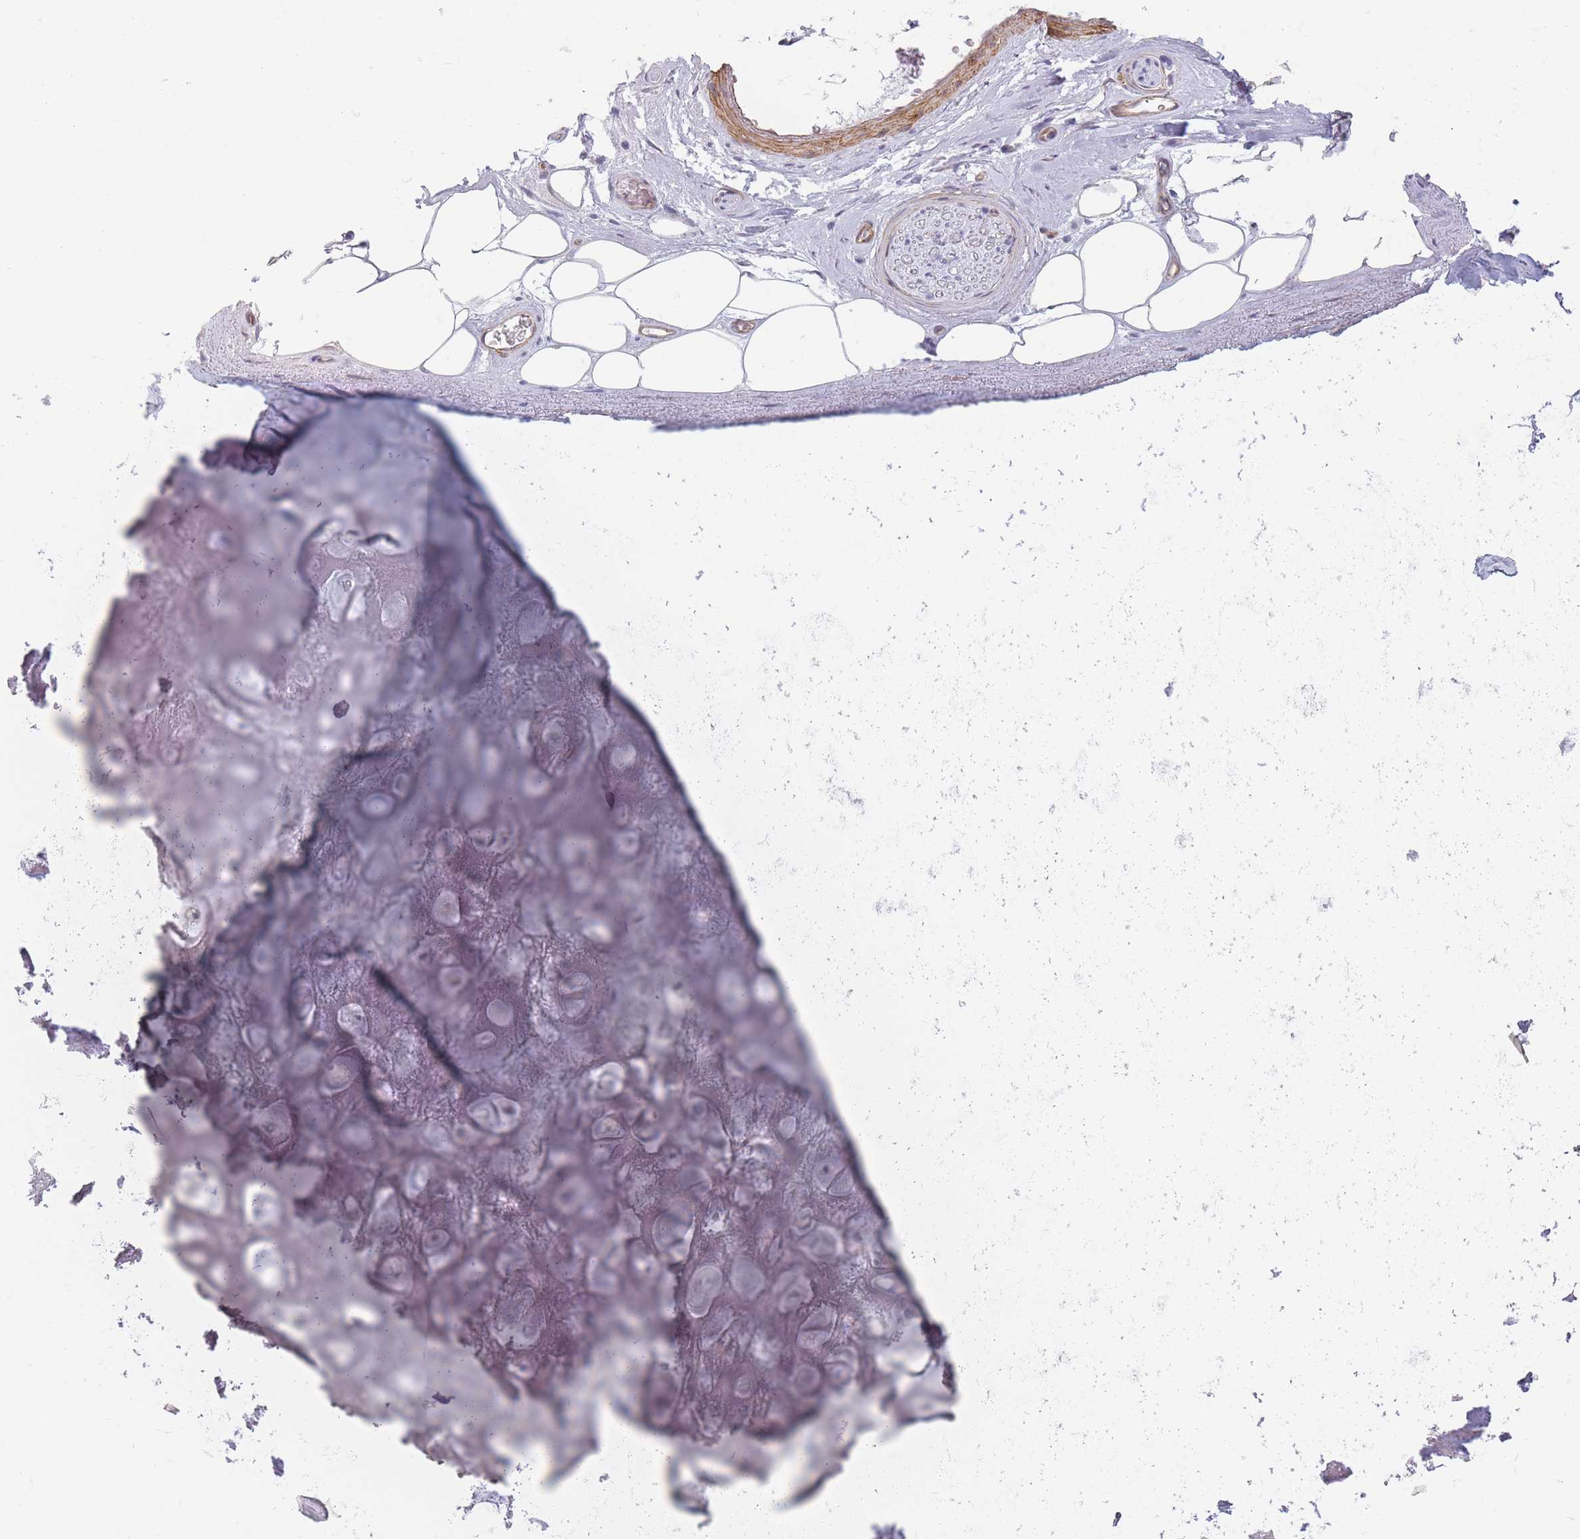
{"staining": {"intensity": "negative", "quantity": "none", "location": "none"}, "tissue": "adipose tissue", "cell_type": "Adipocytes", "image_type": "normal", "snomed": [{"axis": "morphology", "description": "Normal tissue, NOS"}, {"axis": "topography", "description": "Cartilage tissue"}], "caption": "Immunohistochemistry image of benign adipose tissue: human adipose tissue stained with DAB exhibits no significant protein staining in adipocytes. Nuclei are stained in blue.", "gene": "OR6B2", "patient": {"sex": "male", "age": 81}}